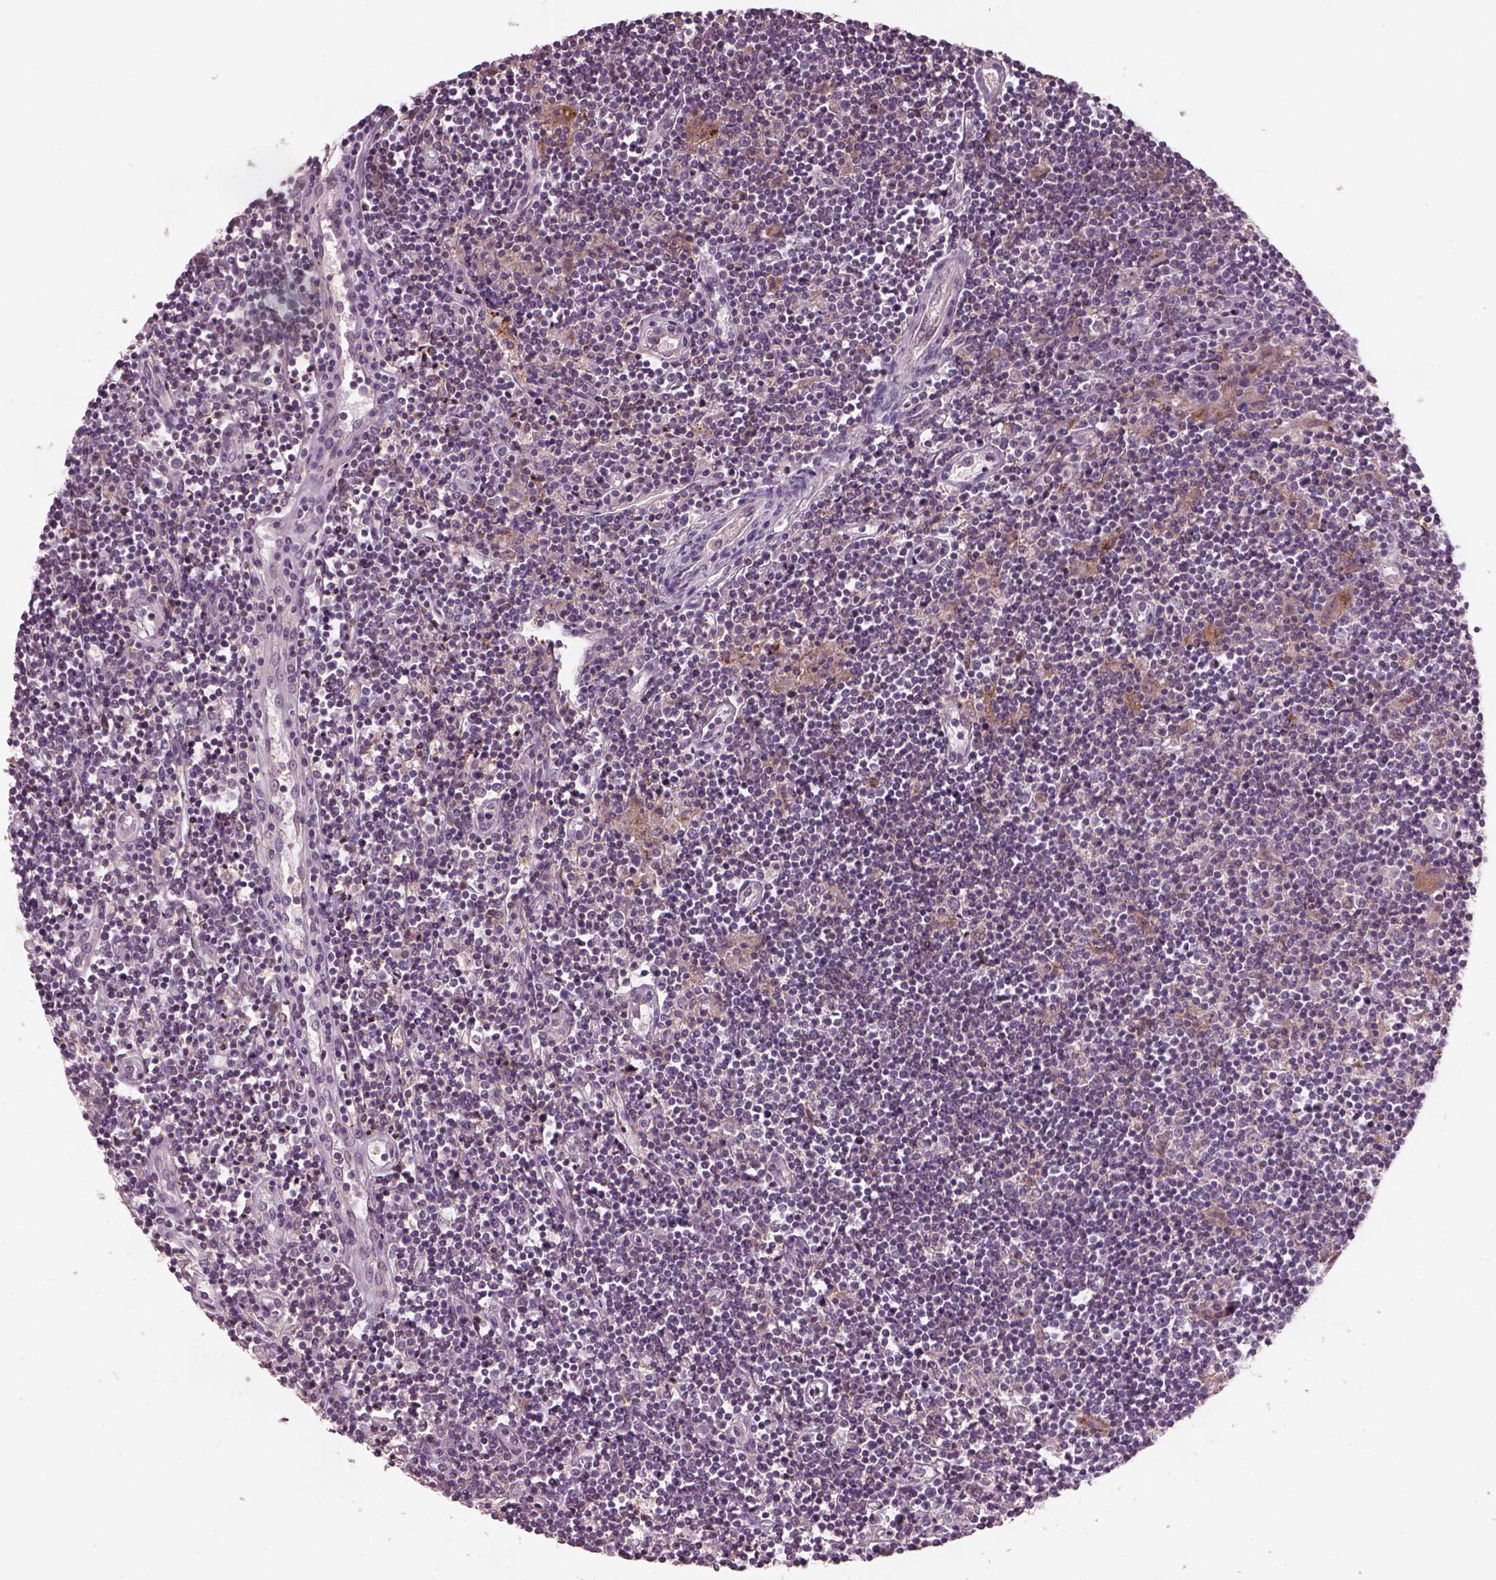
{"staining": {"intensity": "weak", "quantity": "25%-75%", "location": "cytoplasmic/membranous"}, "tissue": "lymphoma", "cell_type": "Tumor cells", "image_type": "cancer", "snomed": [{"axis": "morphology", "description": "Hodgkin's disease, NOS"}, {"axis": "topography", "description": "Lymph node"}], "caption": "Protein expression analysis of lymphoma shows weak cytoplasmic/membranous staining in about 25%-75% of tumor cells.", "gene": "SRI", "patient": {"sex": "male", "age": 40}}